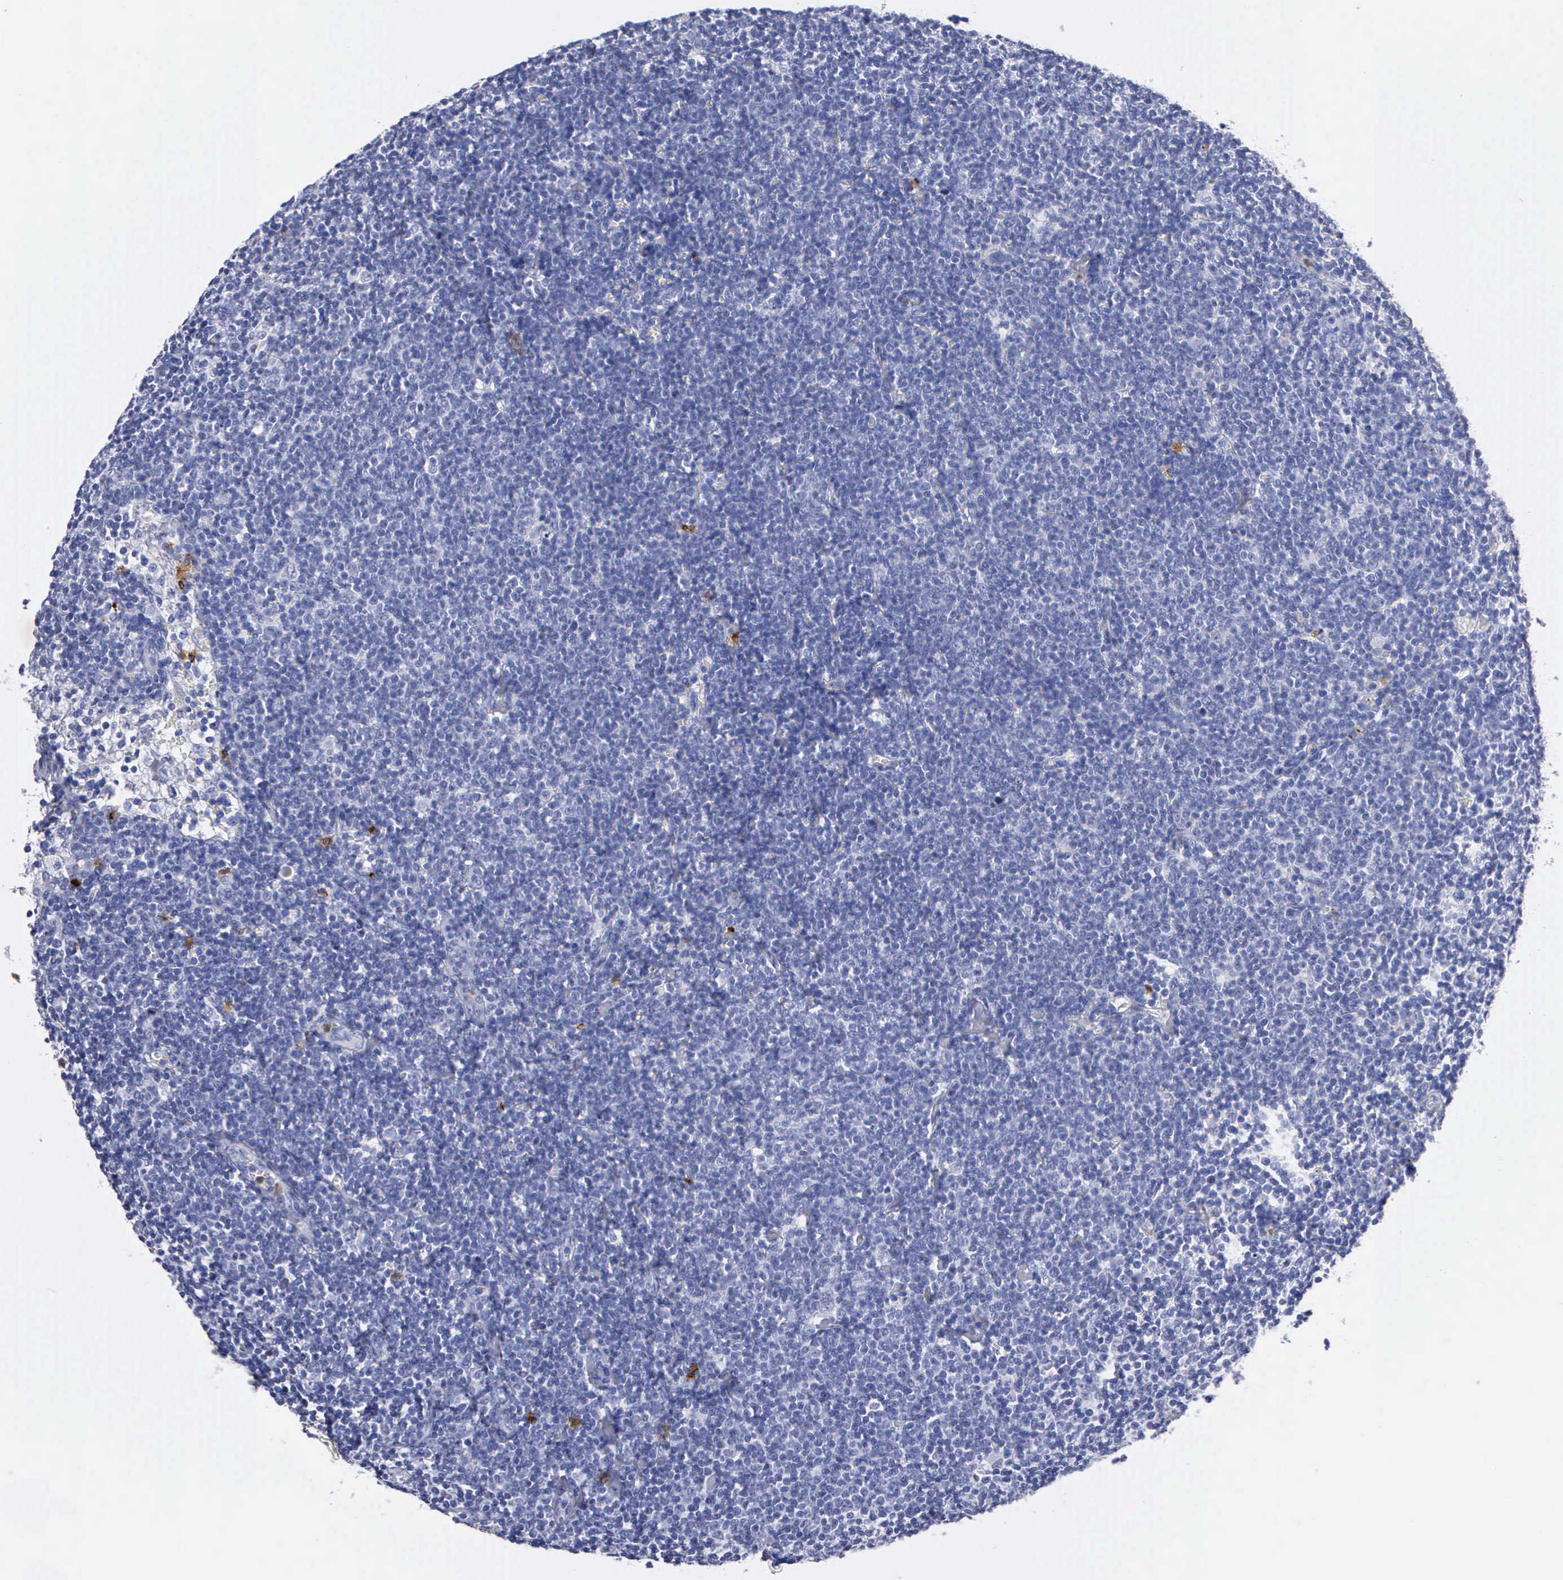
{"staining": {"intensity": "negative", "quantity": "none", "location": "none"}, "tissue": "lymphoma", "cell_type": "Tumor cells", "image_type": "cancer", "snomed": [{"axis": "morphology", "description": "Malignant lymphoma, non-Hodgkin's type, Low grade"}, {"axis": "topography", "description": "Lymph node"}], "caption": "Immunohistochemical staining of human lymphoma displays no significant positivity in tumor cells.", "gene": "CTSG", "patient": {"sex": "male", "age": 65}}